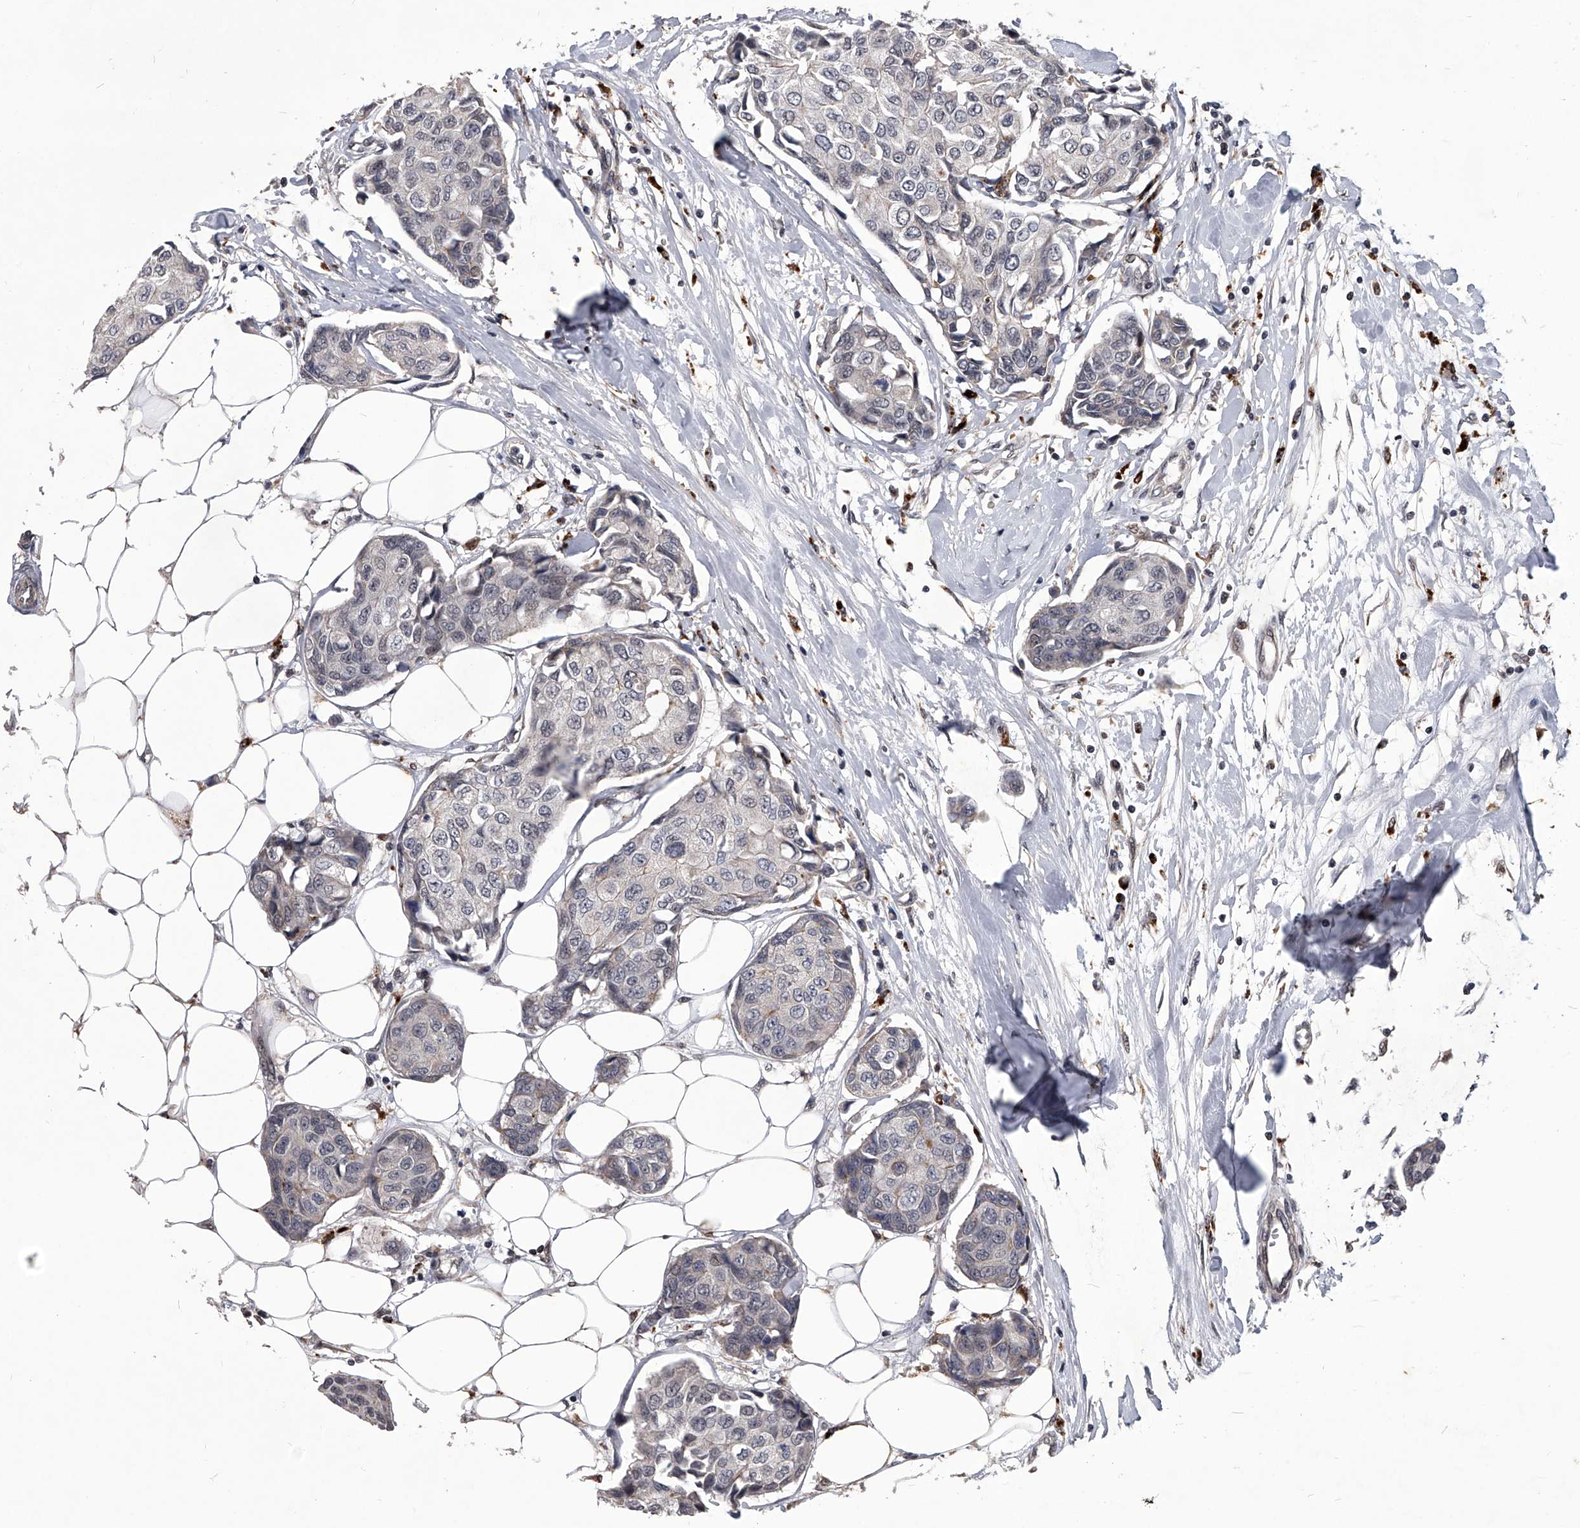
{"staining": {"intensity": "negative", "quantity": "none", "location": "none"}, "tissue": "breast cancer", "cell_type": "Tumor cells", "image_type": "cancer", "snomed": [{"axis": "morphology", "description": "Duct carcinoma"}, {"axis": "topography", "description": "Breast"}], "caption": "Tumor cells are negative for protein expression in human breast invasive ductal carcinoma.", "gene": "CMTR1", "patient": {"sex": "female", "age": 80}}